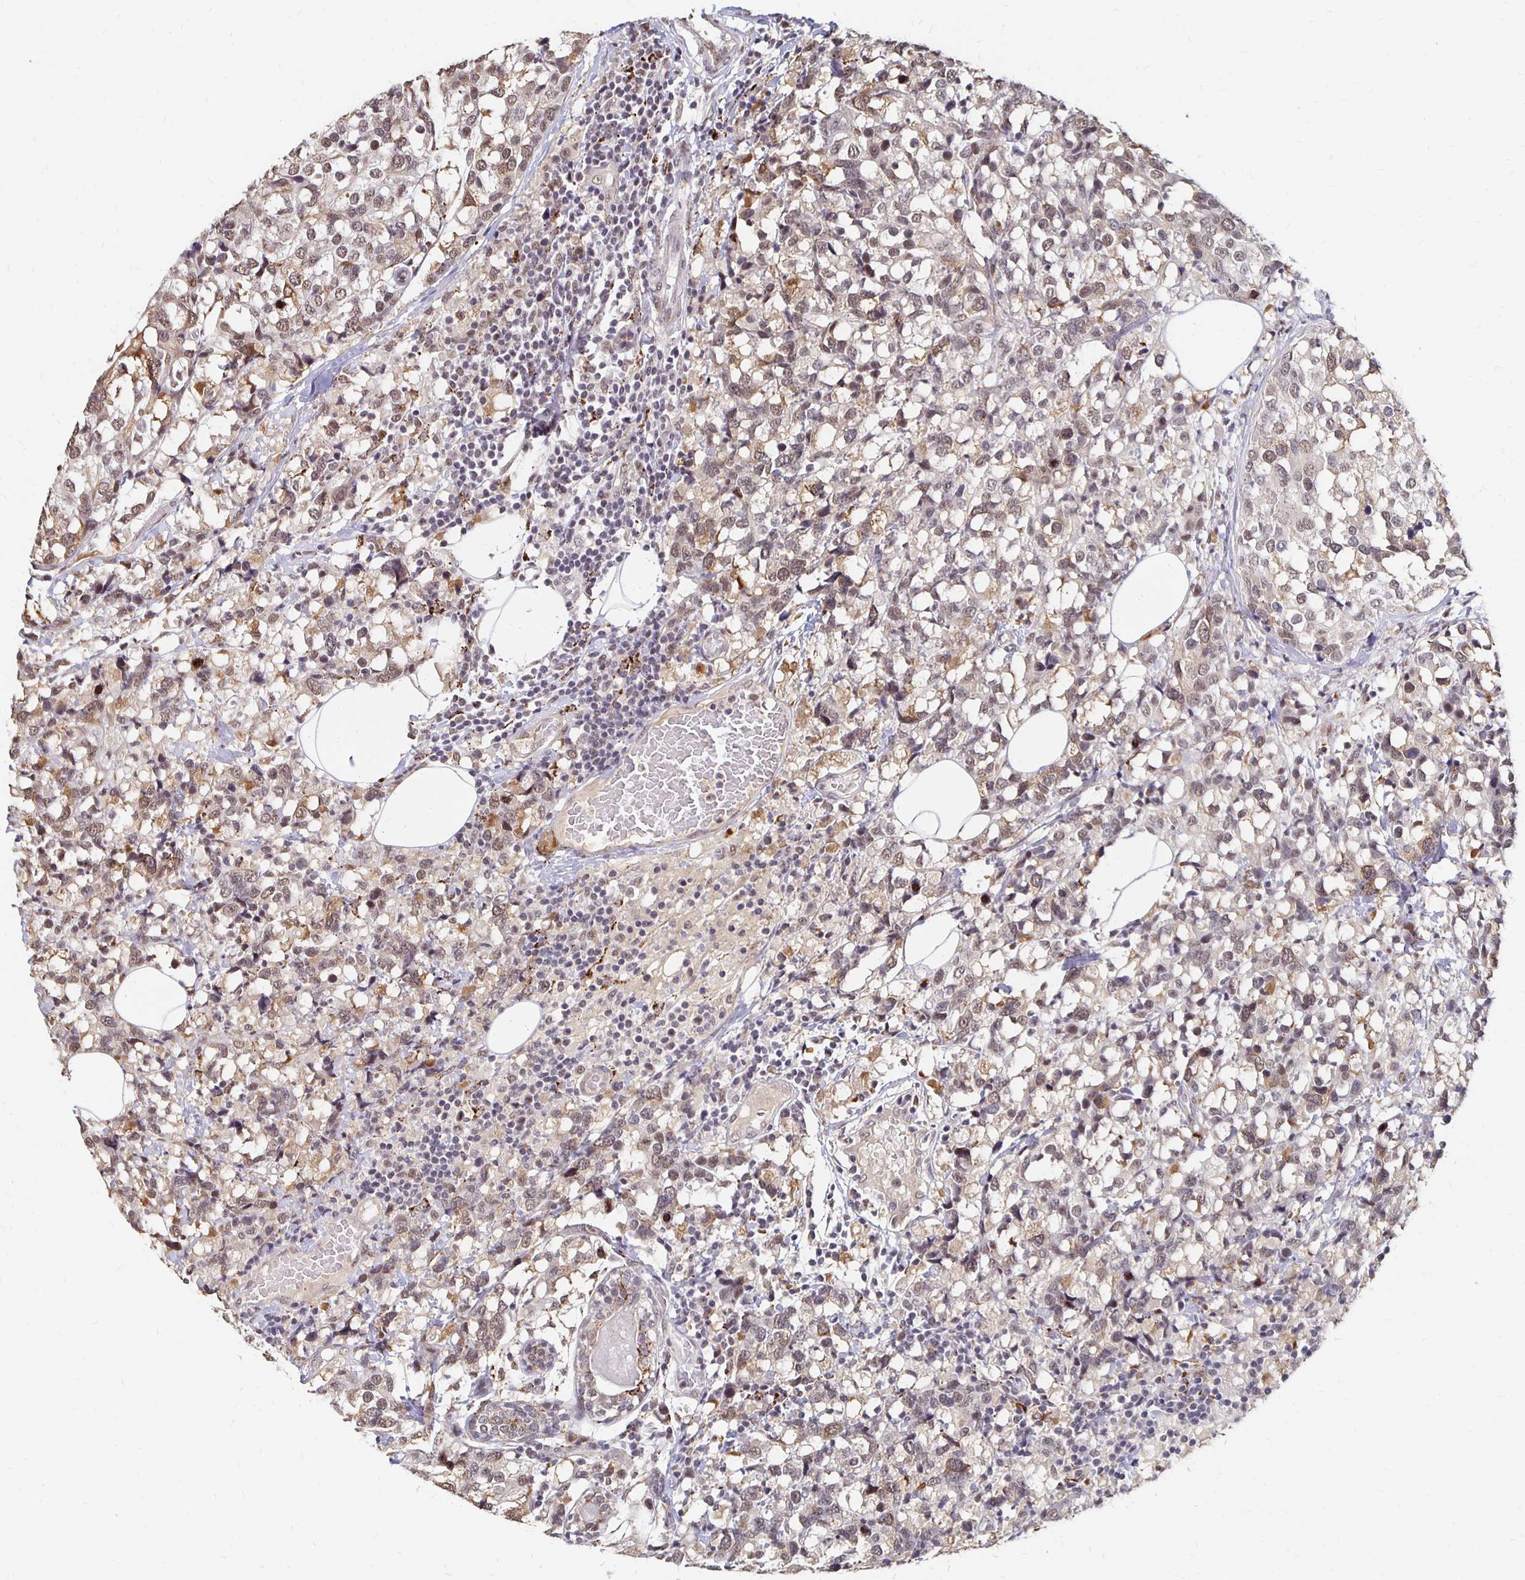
{"staining": {"intensity": "weak", "quantity": "25%-75%", "location": "cytoplasmic/membranous,nuclear"}, "tissue": "breast cancer", "cell_type": "Tumor cells", "image_type": "cancer", "snomed": [{"axis": "morphology", "description": "Lobular carcinoma"}, {"axis": "topography", "description": "Breast"}], "caption": "Brown immunohistochemical staining in lobular carcinoma (breast) exhibits weak cytoplasmic/membranous and nuclear expression in about 25%-75% of tumor cells.", "gene": "CLASRP", "patient": {"sex": "female", "age": 59}}